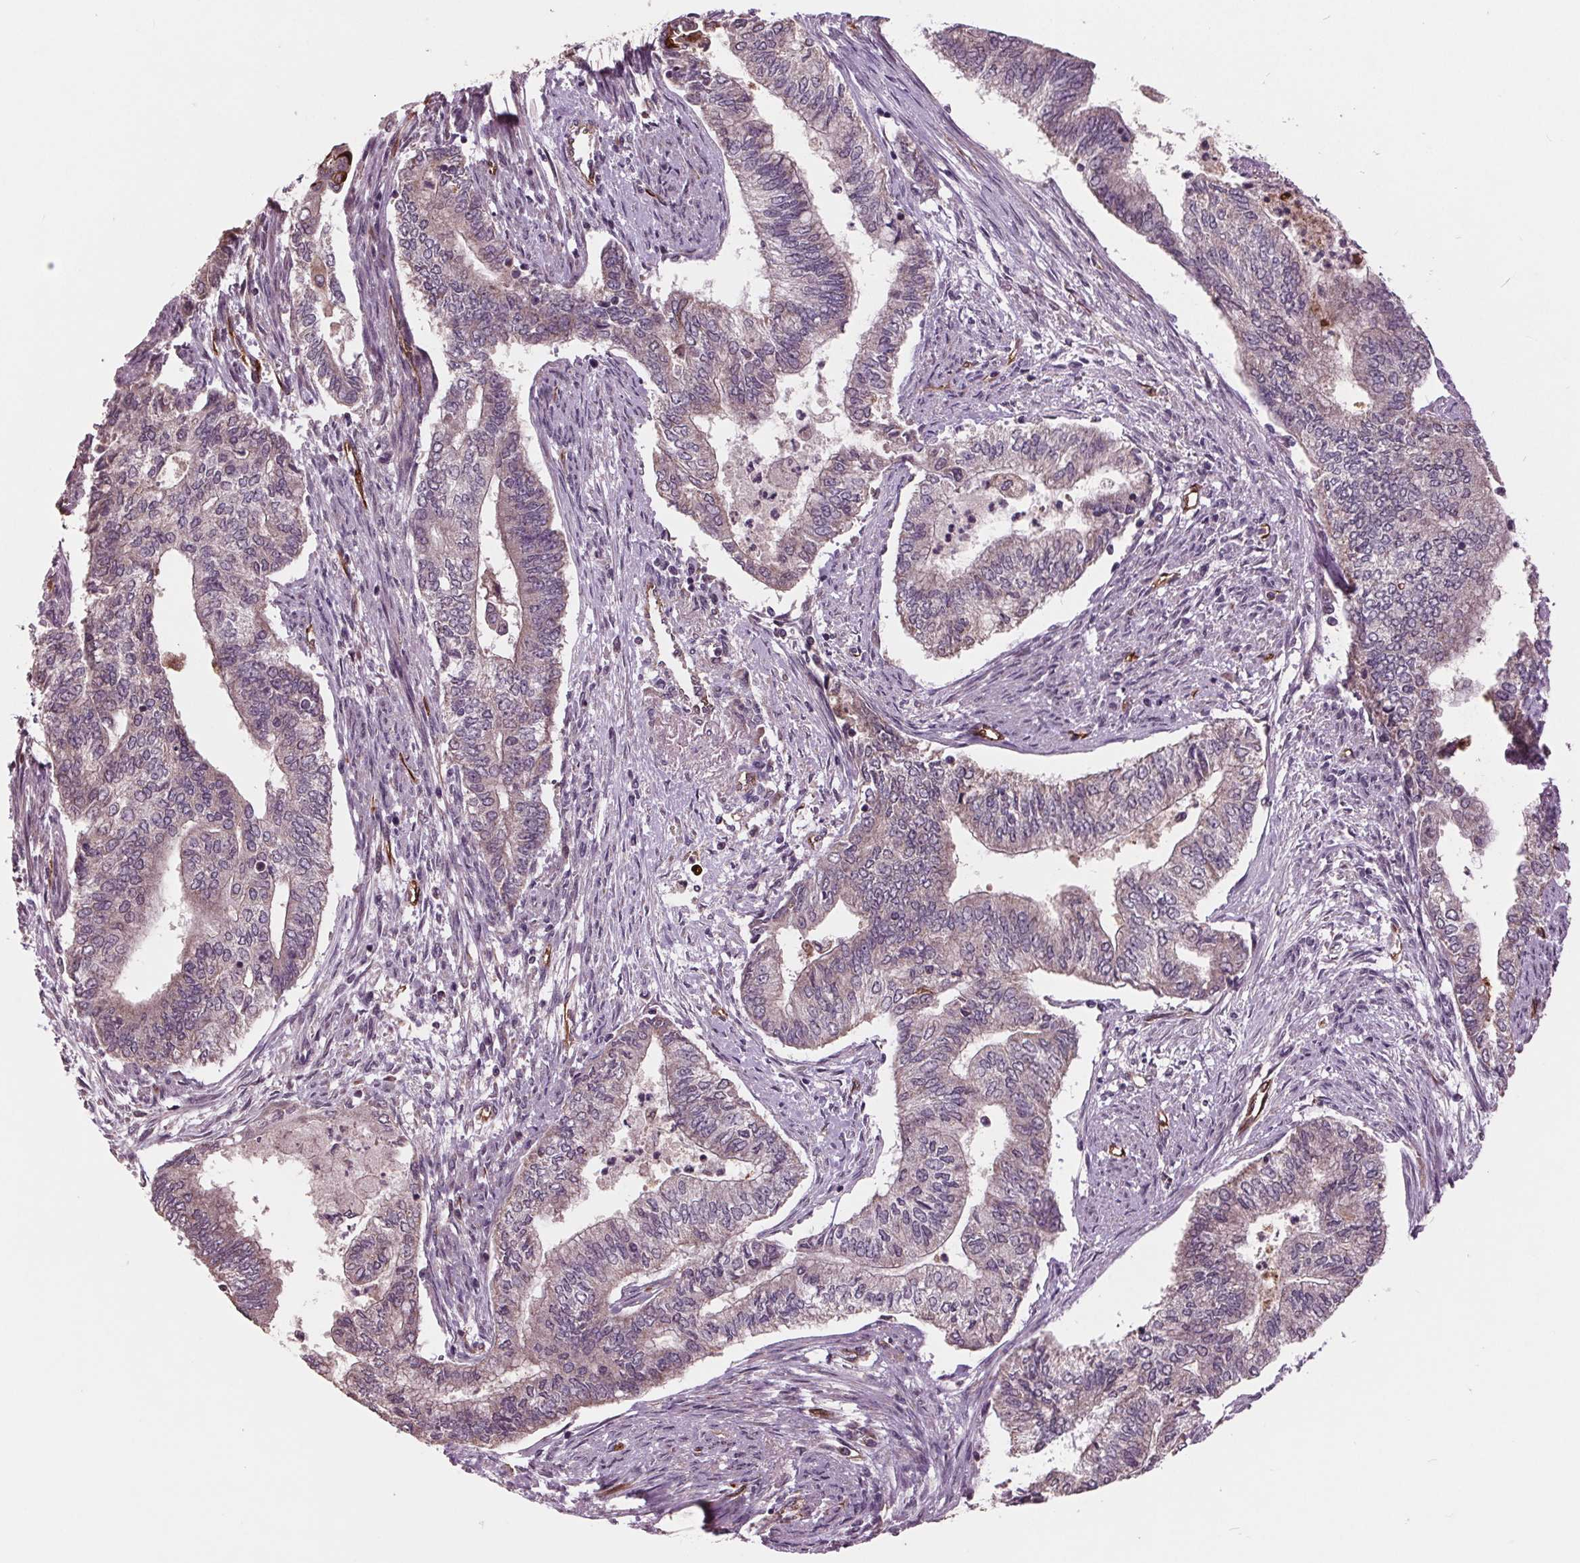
{"staining": {"intensity": "weak", "quantity": "25%-75%", "location": "cytoplasmic/membranous"}, "tissue": "endometrial cancer", "cell_type": "Tumor cells", "image_type": "cancer", "snomed": [{"axis": "morphology", "description": "Adenocarcinoma, NOS"}, {"axis": "topography", "description": "Endometrium"}], "caption": "Human endometrial cancer (adenocarcinoma) stained with a brown dye demonstrates weak cytoplasmic/membranous positive staining in approximately 25%-75% of tumor cells.", "gene": "MAPK8", "patient": {"sex": "female", "age": 65}}